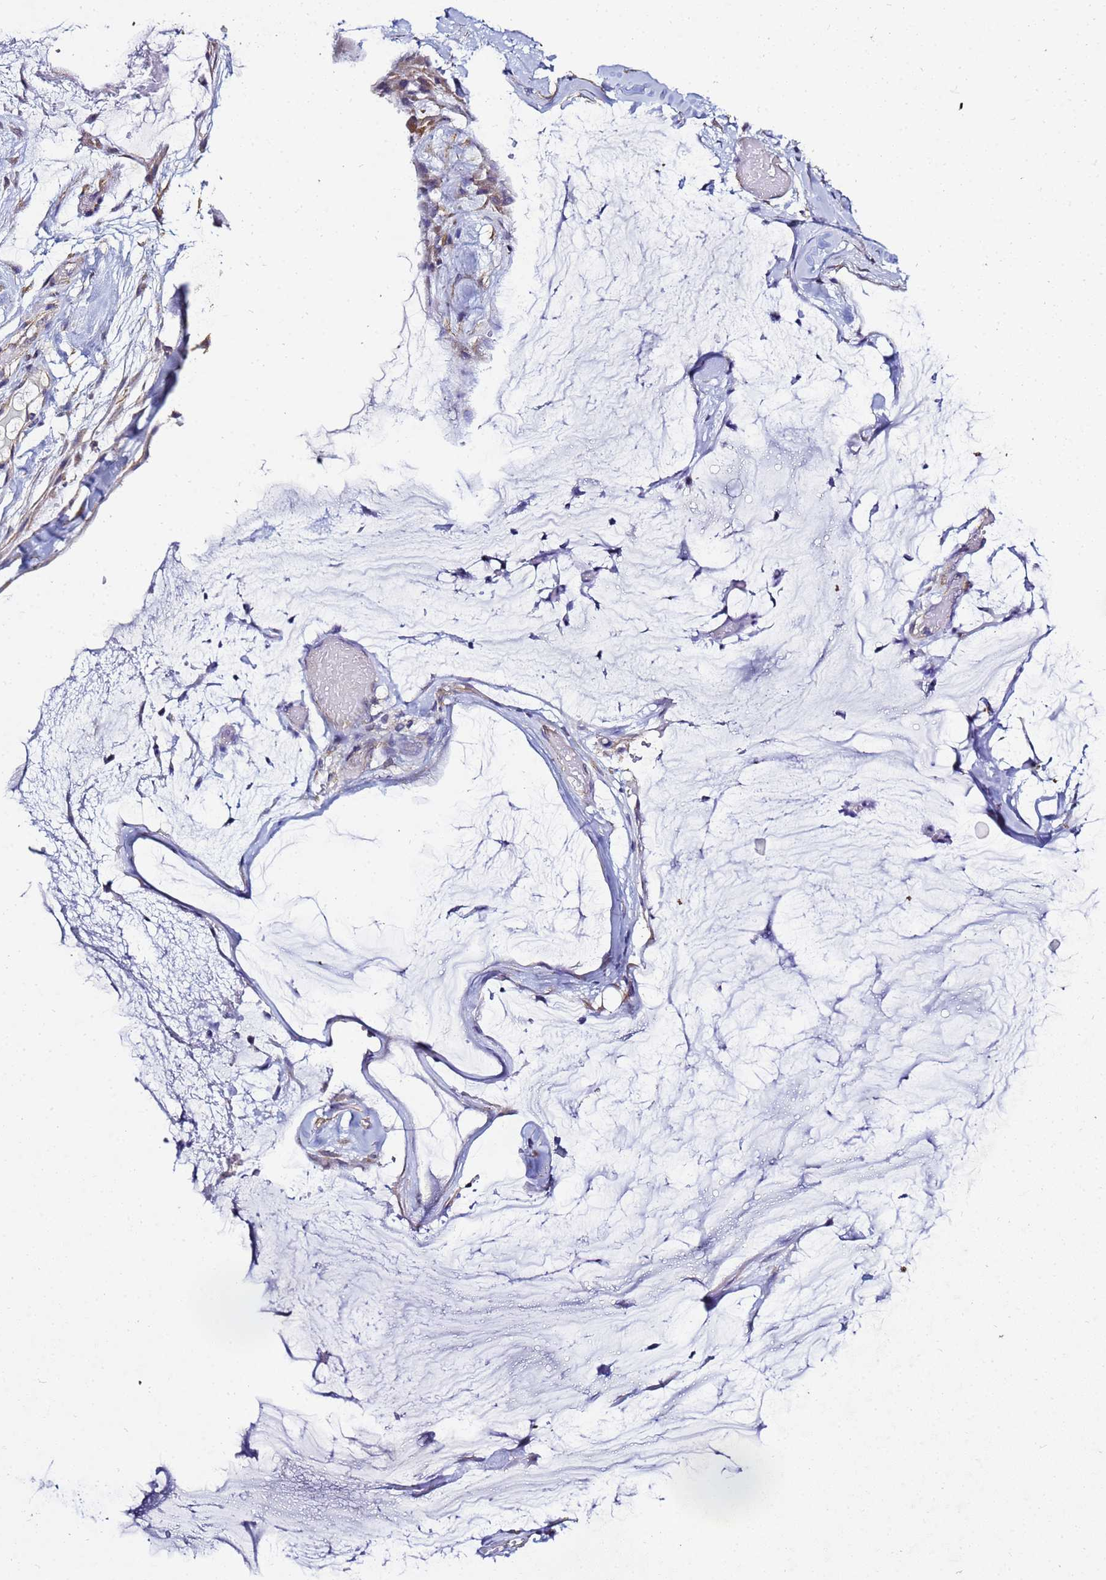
{"staining": {"intensity": "negative", "quantity": "none", "location": "none"}, "tissue": "ovarian cancer", "cell_type": "Tumor cells", "image_type": "cancer", "snomed": [{"axis": "morphology", "description": "Cystadenocarcinoma, mucinous, NOS"}, {"axis": "topography", "description": "Ovary"}], "caption": "The immunohistochemistry image has no significant positivity in tumor cells of mucinous cystadenocarcinoma (ovarian) tissue.", "gene": "ENOPH1", "patient": {"sex": "female", "age": 39}}